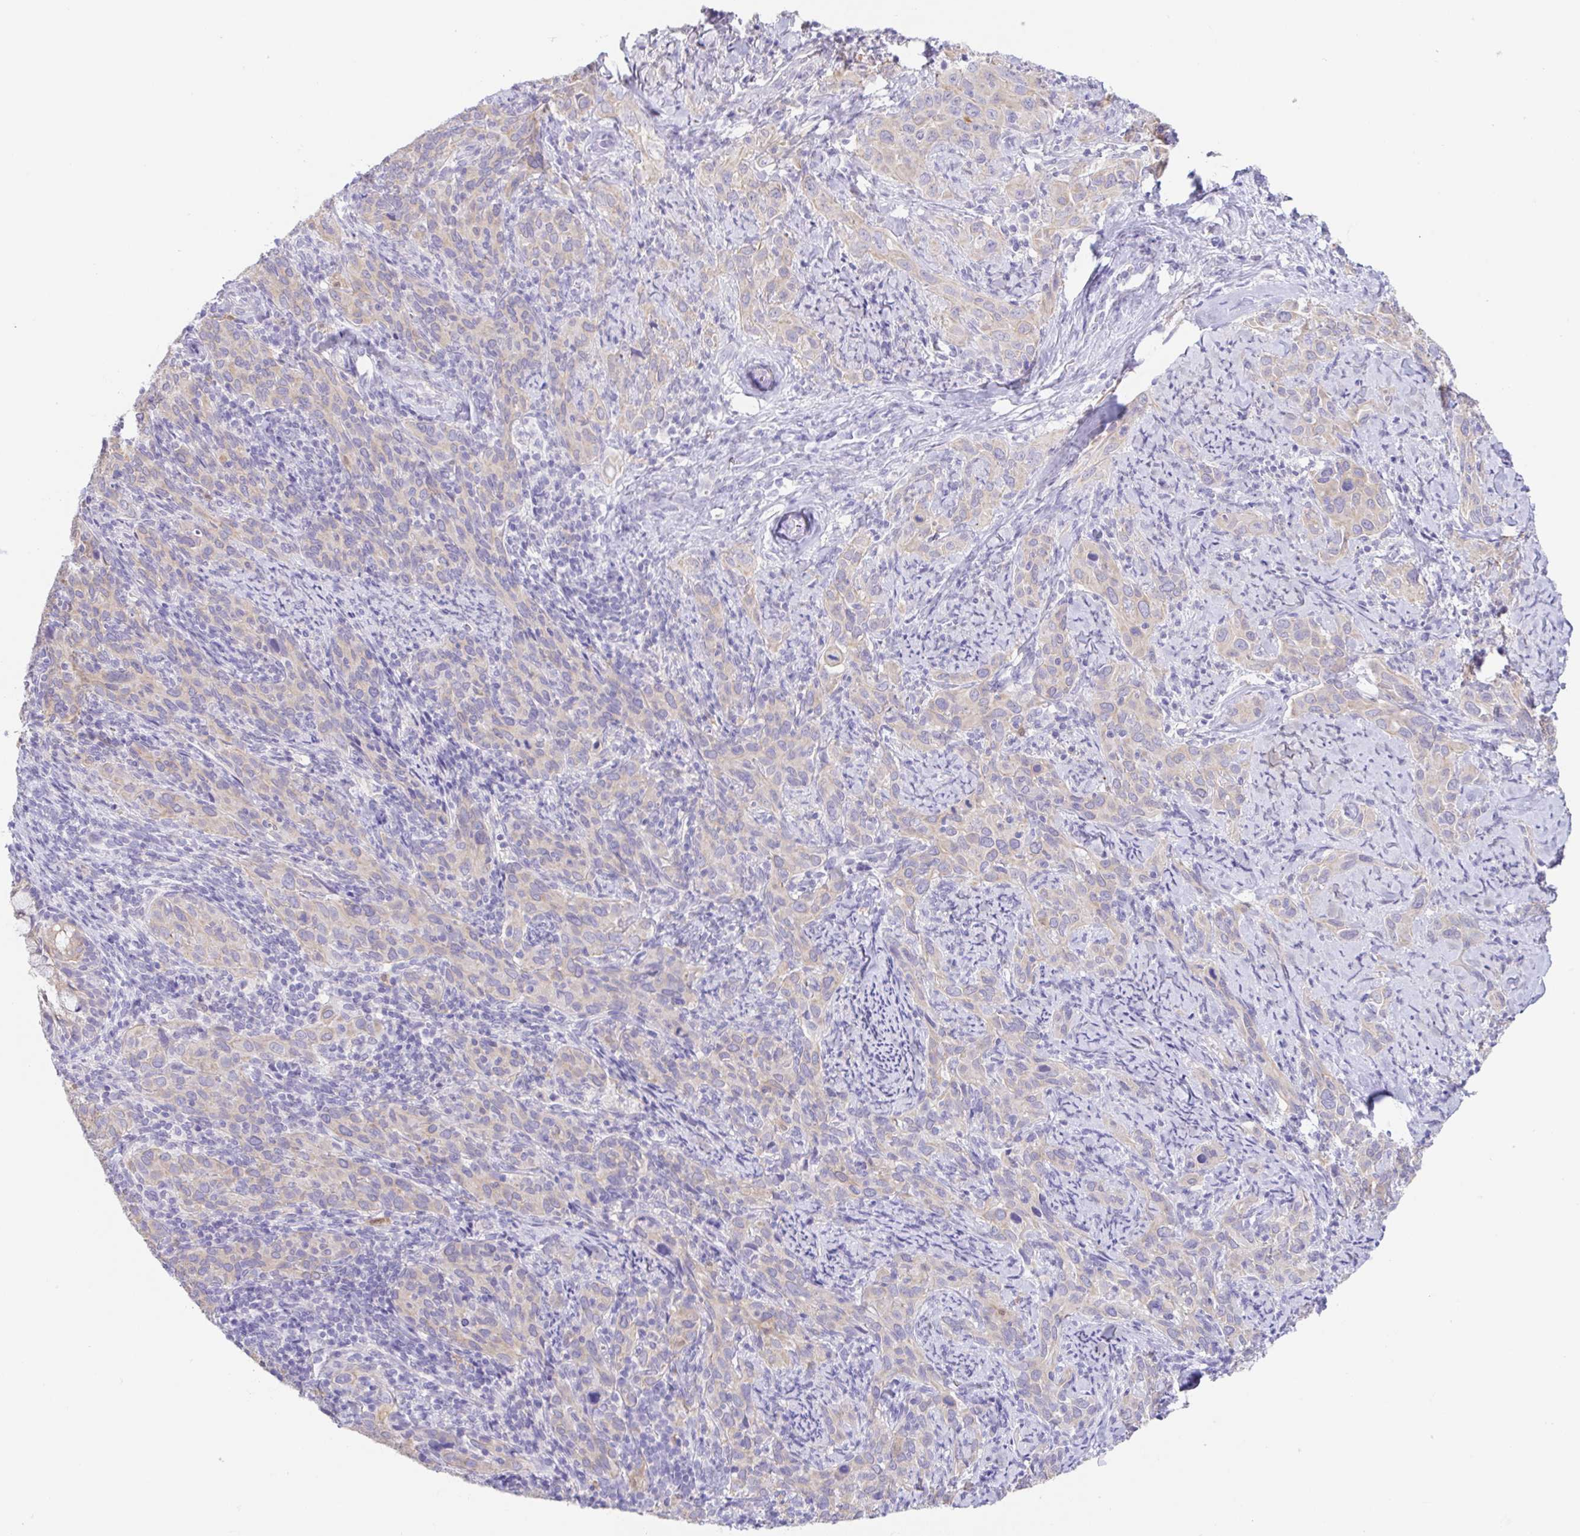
{"staining": {"intensity": "weak", "quantity": "25%-75%", "location": "cytoplasmic/membranous"}, "tissue": "cervical cancer", "cell_type": "Tumor cells", "image_type": "cancer", "snomed": [{"axis": "morphology", "description": "Squamous cell carcinoma, NOS"}, {"axis": "topography", "description": "Cervix"}], "caption": "Approximately 25%-75% of tumor cells in squamous cell carcinoma (cervical) display weak cytoplasmic/membranous protein expression as visualized by brown immunohistochemical staining.", "gene": "FABP3", "patient": {"sex": "female", "age": 51}}